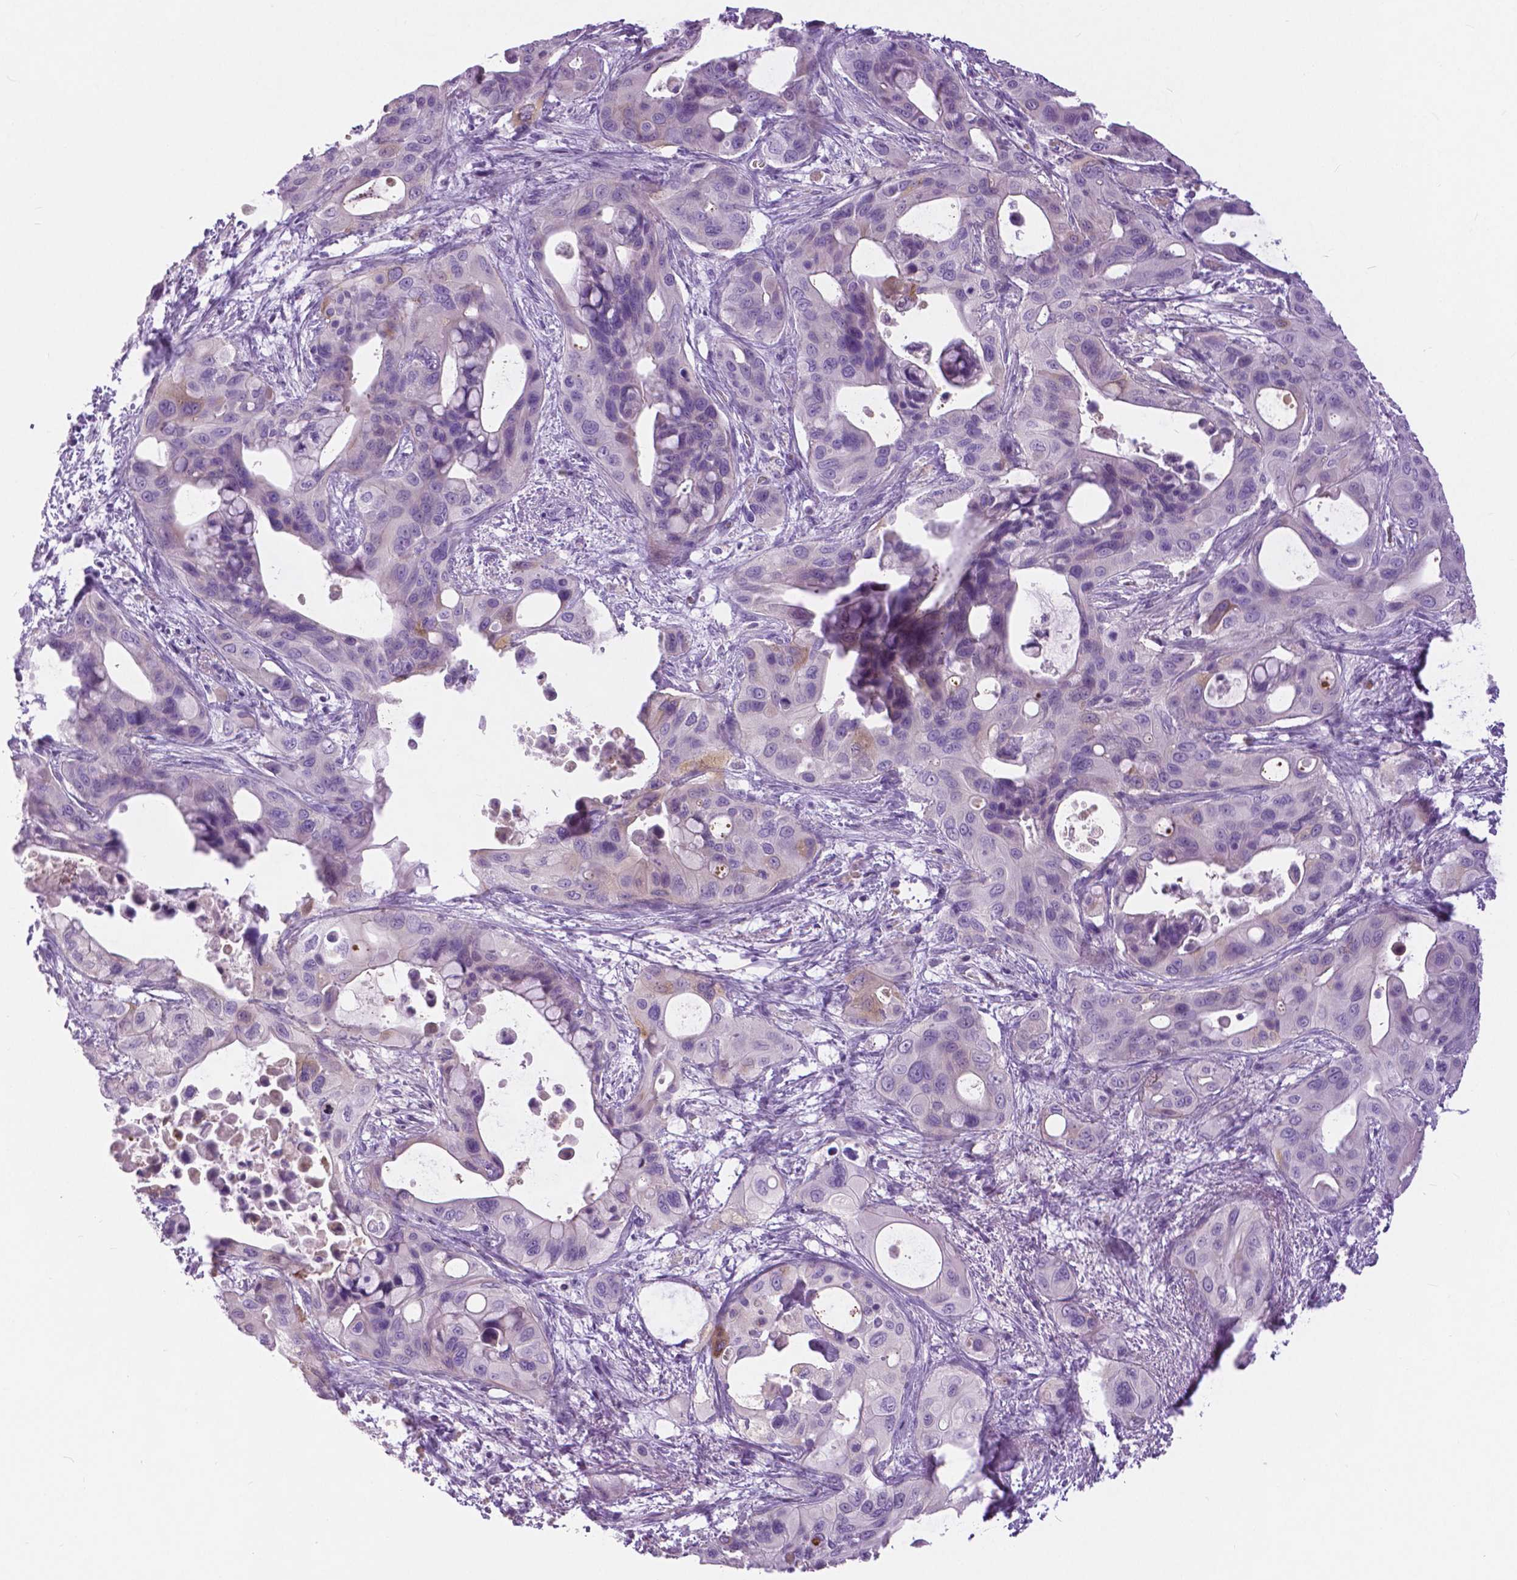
{"staining": {"intensity": "negative", "quantity": "none", "location": "none"}, "tissue": "pancreatic cancer", "cell_type": "Tumor cells", "image_type": "cancer", "snomed": [{"axis": "morphology", "description": "Adenocarcinoma, NOS"}, {"axis": "topography", "description": "Pancreas"}], "caption": "Tumor cells are negative for protein expression in human pancreatic adenocarcinoma.", "gene": "TP53TG5", "patient": {"sex": "male", "age": 71}}